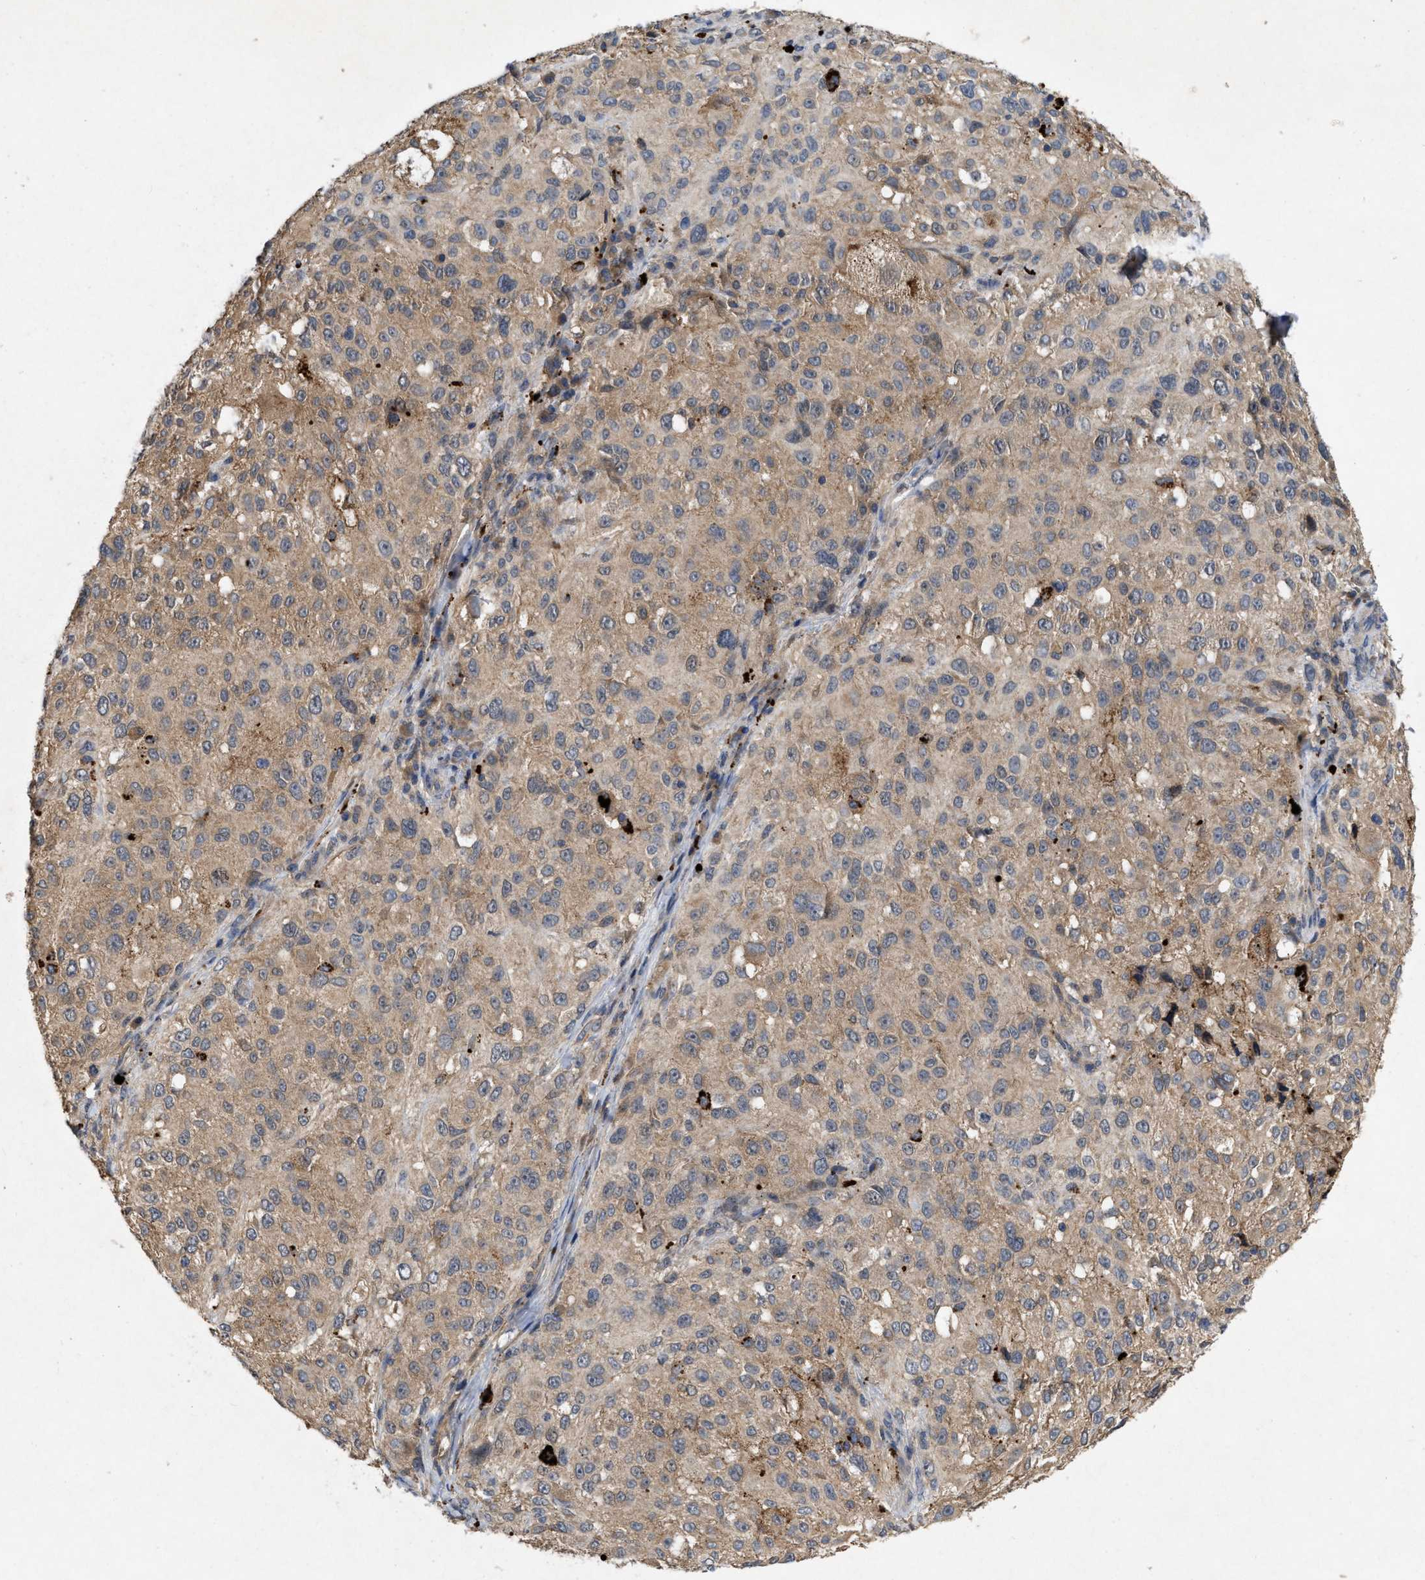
{"staining": {"intensity": "moderate", "quantity": ">75%", "location": "cytoplasmic/membranous"}, "tissue": "melanoma", "cell_type": "Tumor cells", "image_type": "cancer", "snomed": [{"axis": "morphology", "description": "Necrosis, NOS"}, {"axis": "morphology", "description": "Malignant melanoma, NOS"}, {"axis": "topography", "description": "Skin"}], "caption": "Protein staining demonstrates moderate cytoplasmic/membranous expression in about >75% of tumor cells in melanoma. Ihc stains the protein in brown and the nuclei are stained blue.", "gene": "LPAR2", "patient": {"sex": "female", "age": 87}}